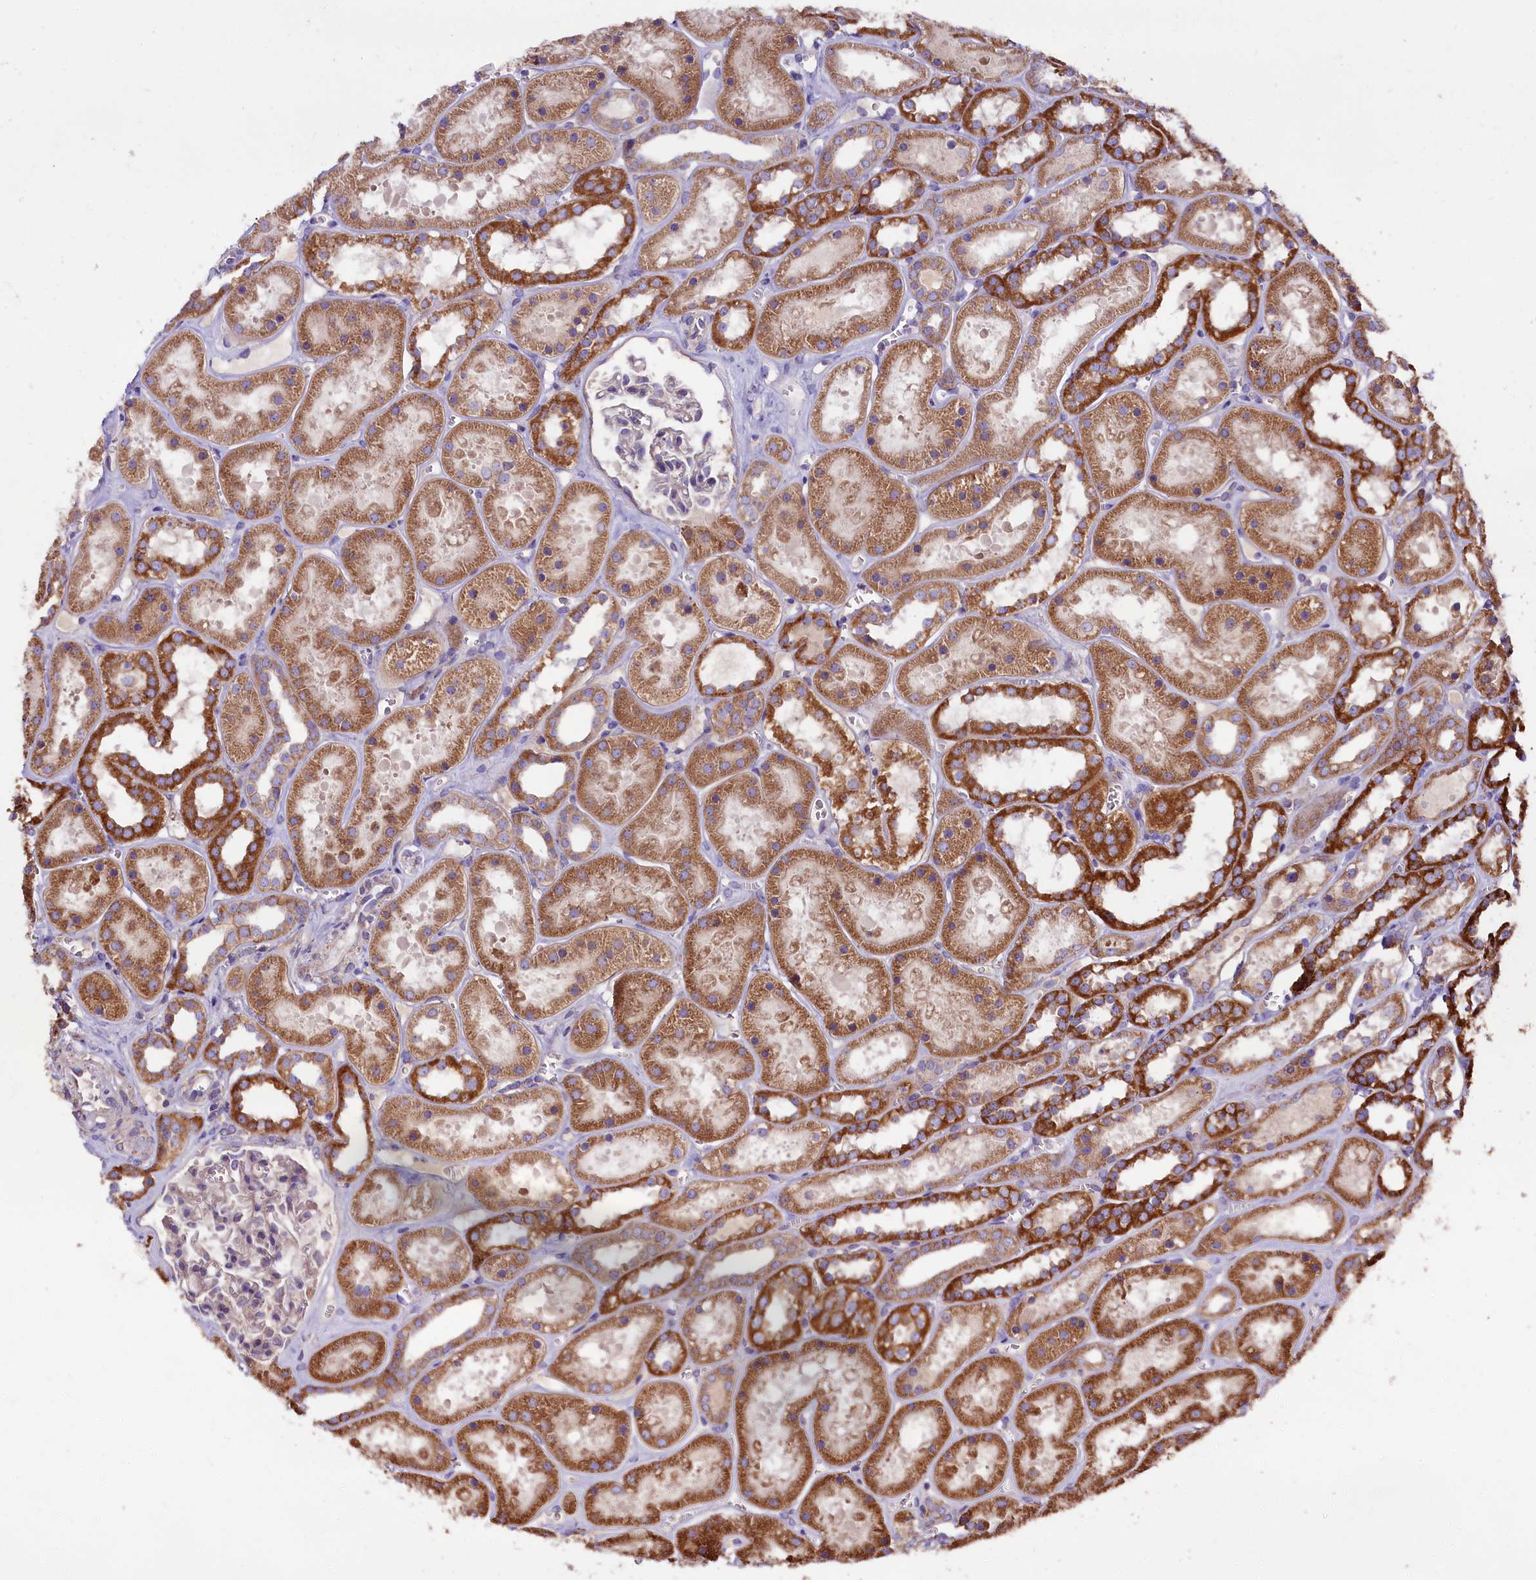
{"staining": {"intensity": "weak", "quantity": "<25%", "location": "cytoplasmic/membranous"}, "tissue": "kidney", "cell_type": "Cells in glomeruli", "image_type": "normal", "snomed": [{"axis": "morphology", "description": "Normal tissue, NOS"}, {"axis": "topography", "description": "Kidney"}], "caption": "Immunohistochemical staining of benign kidney exhibits no significant expression in cells in glomeruli.", "gene": "ZSWIM1", "patient": {"sex": "female", "age": 41}}